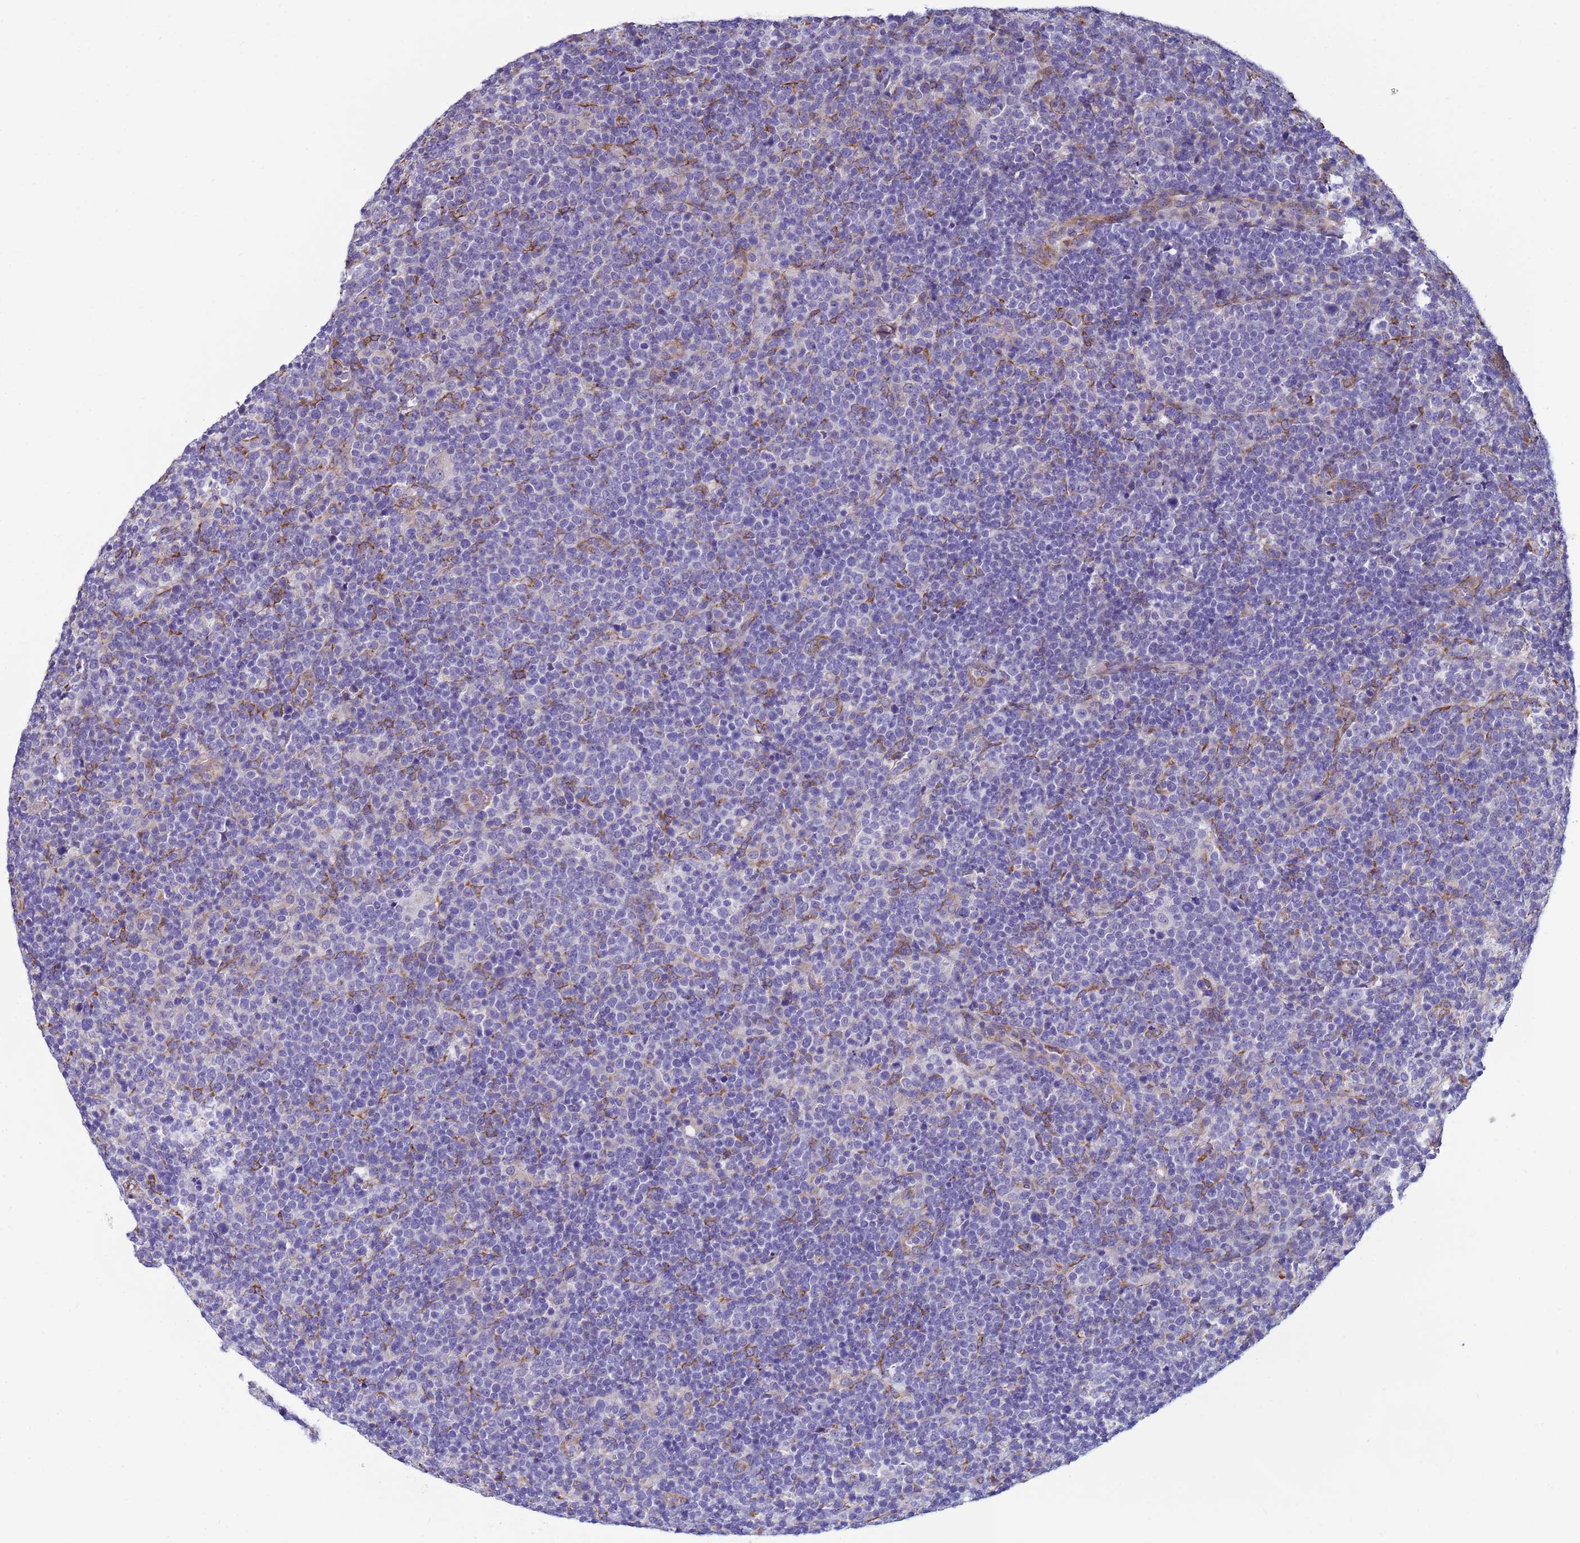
{"staining": {"intensity": "negative", "quantity": "none", "location": "none"}, "tissue": "lymphoma", "cell_type": "Tumor cells", "image_type": "cancer", "snomed": [{"axis": "morphology", "description": "Malignant lymphoma, non-Hodgkin's type, High grade"}, {"axis": "topography", "description": "Lymph node"}], "caption": "Tumor cells are negative for protein expression in human lymphoma.", "gene": "TRPC6", "patient": {"sex": "male", "age": 61}}